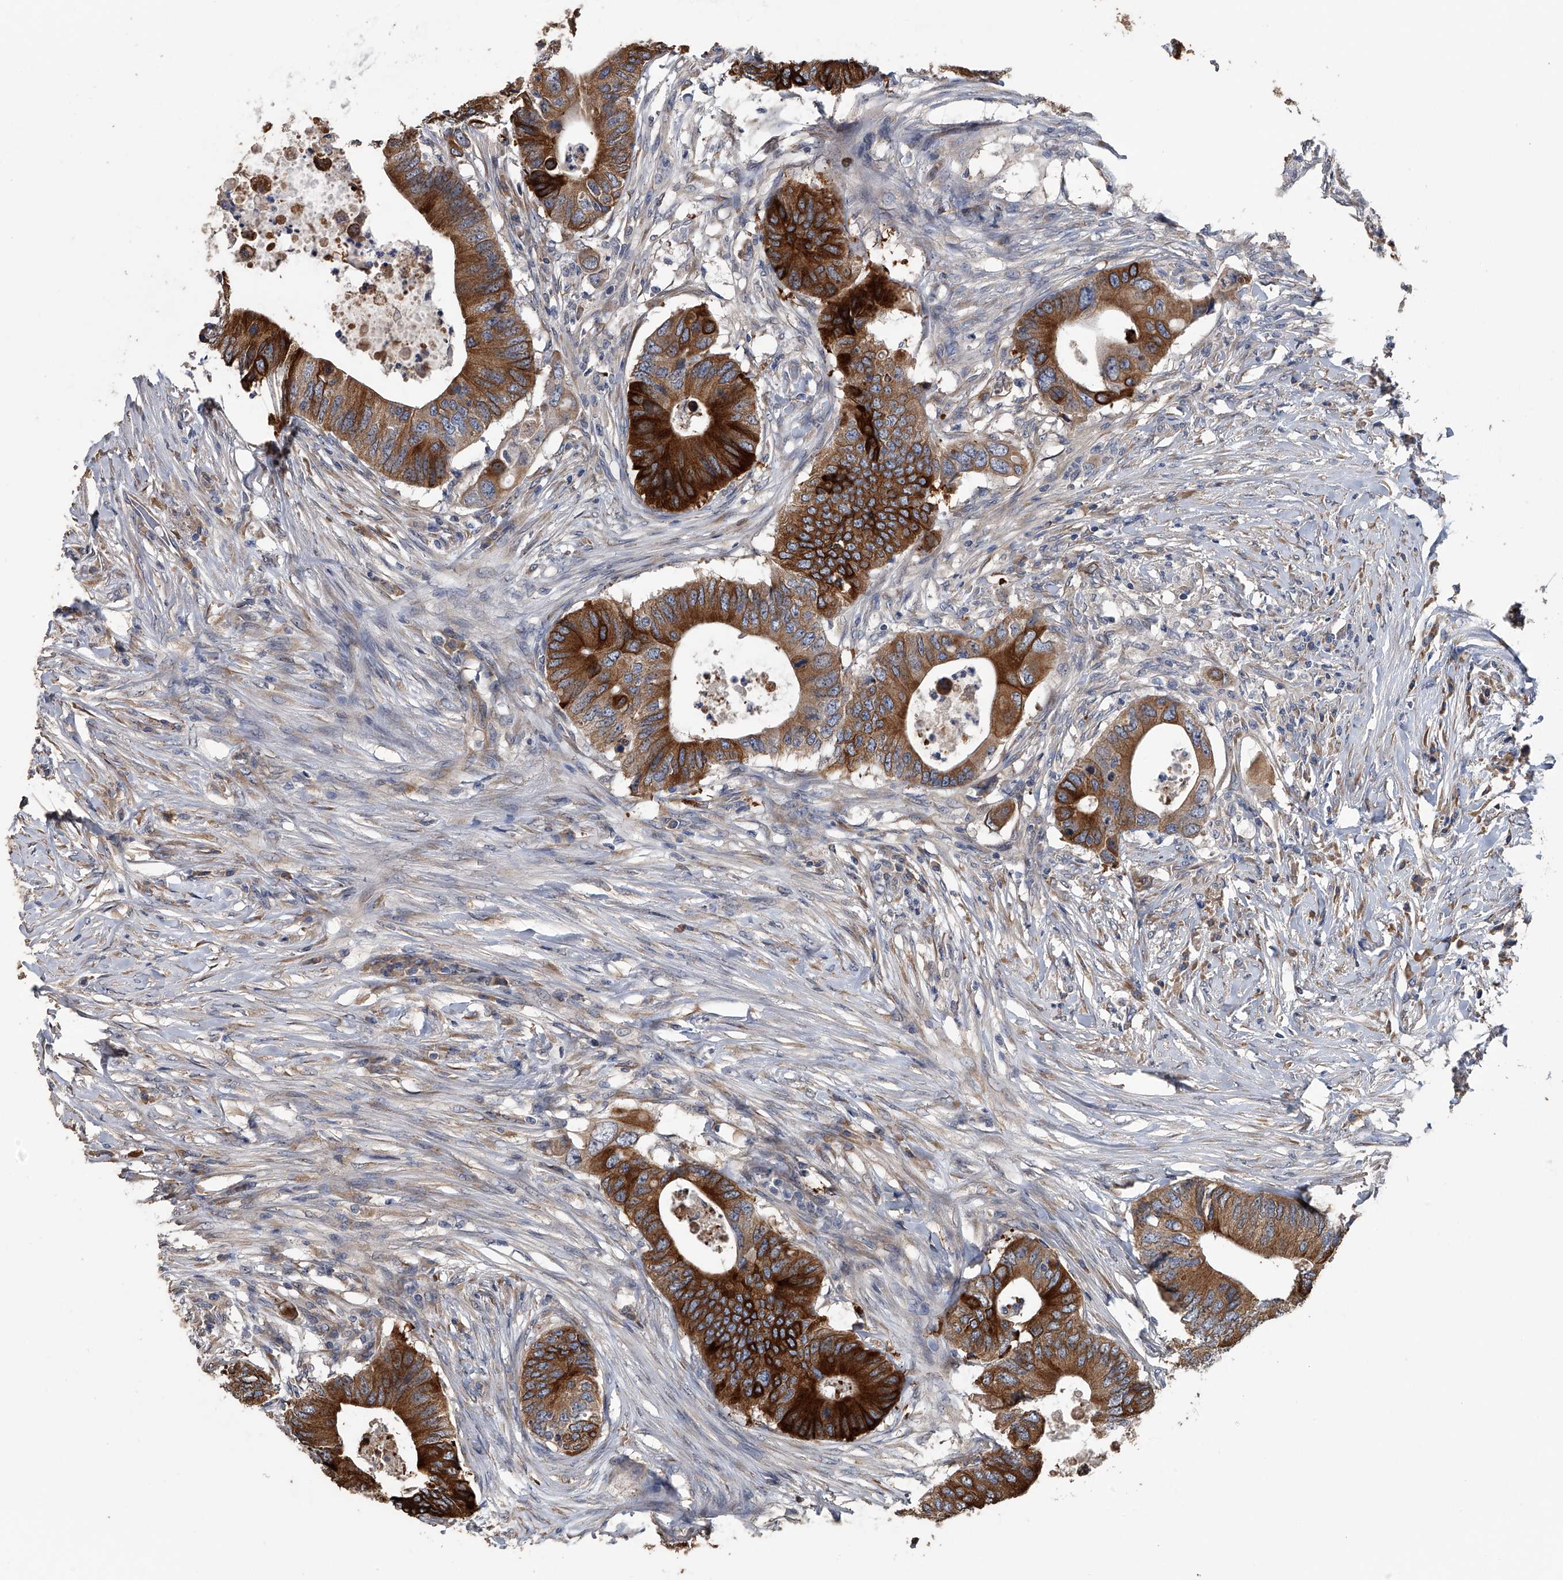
{"staining": {"intensity": "strong", "quantity": ">75%", "location": "cytoplasmic/membranous"}, "tissue": "colorectal cancer", "cell_type": "Tumor cells", "image_type": "cancer", "snomed": [{"axis": "morphology", "description": "Adenocarcinoma, NOS"}, {"axis": "topography", "description": "Colon"}], "caption": "Tumor cells demonstrate high levels of strong cytoplasmic/membranous staining in approximately >75% of cells in colorectal cancer.", "gene": "PCLO", "patient": {"sex": "male", "age": 71}}